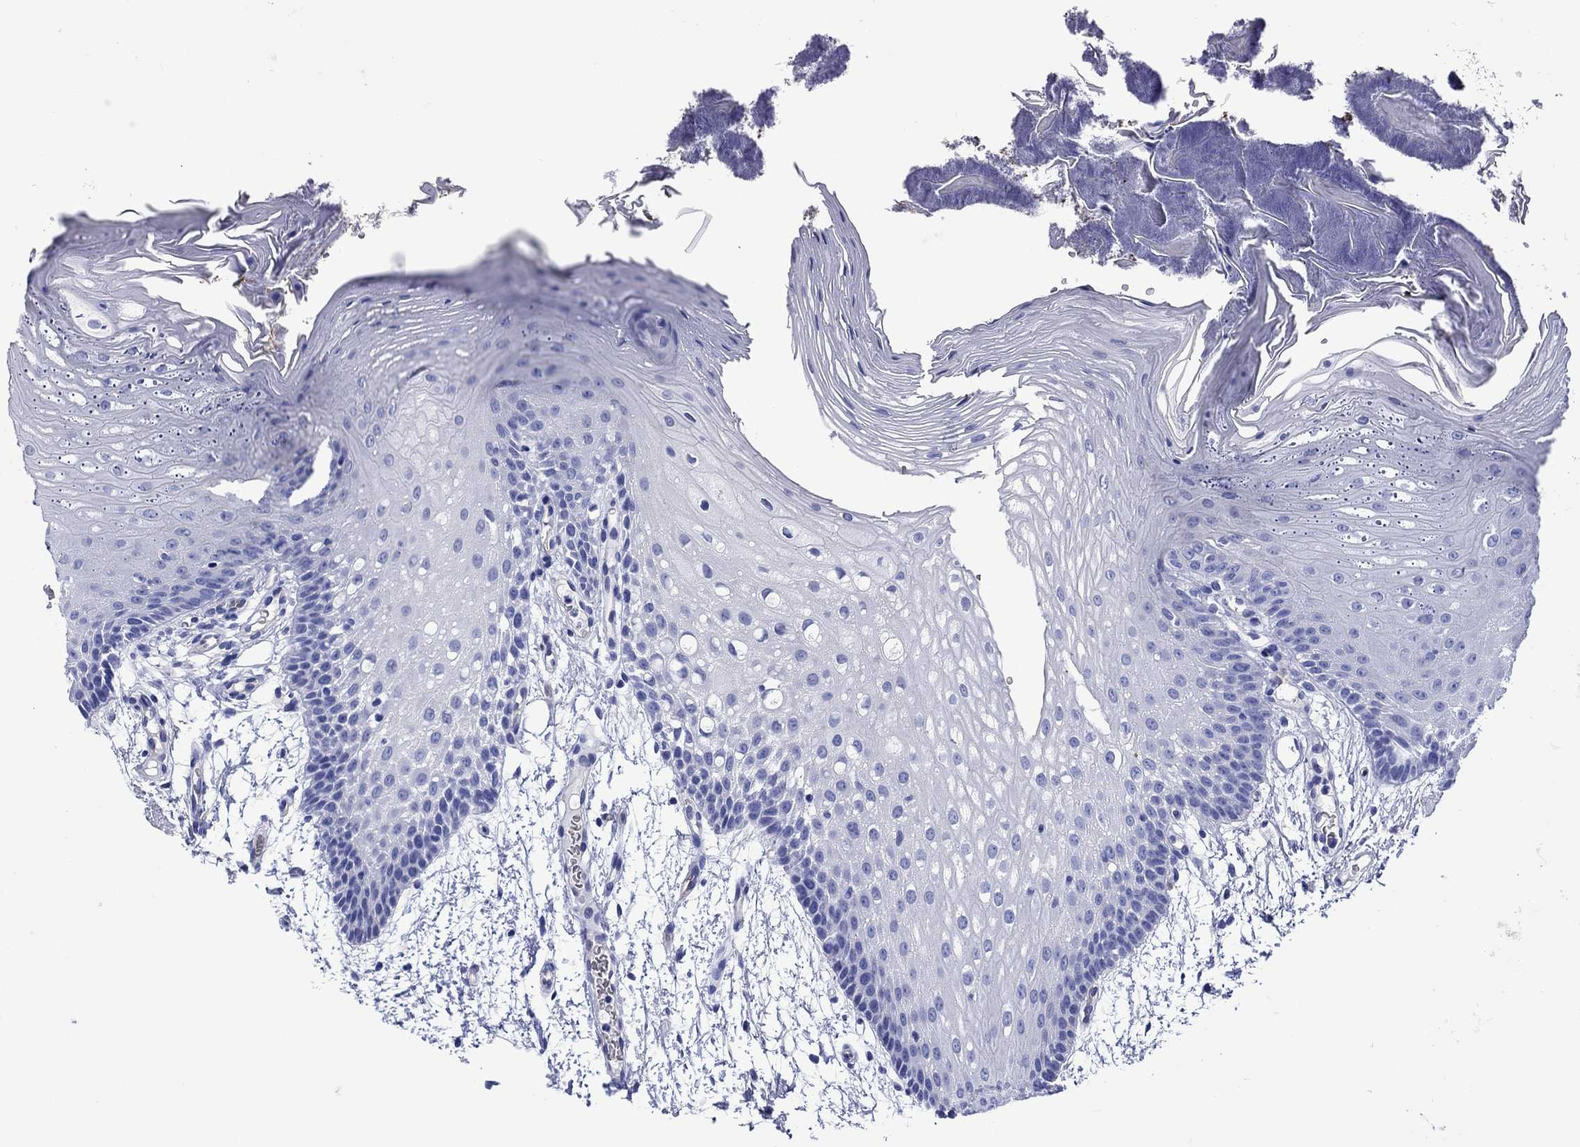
{"staining": {"intensity": "negative", "quantity": "none", "location": "none"}, "tissue": "oral mucosa", "cell_type": "Squamous epithelial cells", "image_type": "normal", "snomed": [{"axis": "morphology", "description": "Normal tissue, NOS"}, {"axis": "morphology", "description": "Squamous cell carcinoma, NOS"}, {"axis": "topography", "description": "Oral tissue"}, {"axis": "topography", "description": "Head-Neck"}], "caption": "This is a image of immunohistochemistry staining of unremarkable oral mucosa, which shows no expression in squamous epithelial cells.", "gene": "SLC1A2", "patient": {"sex": "male", "age": 69}}